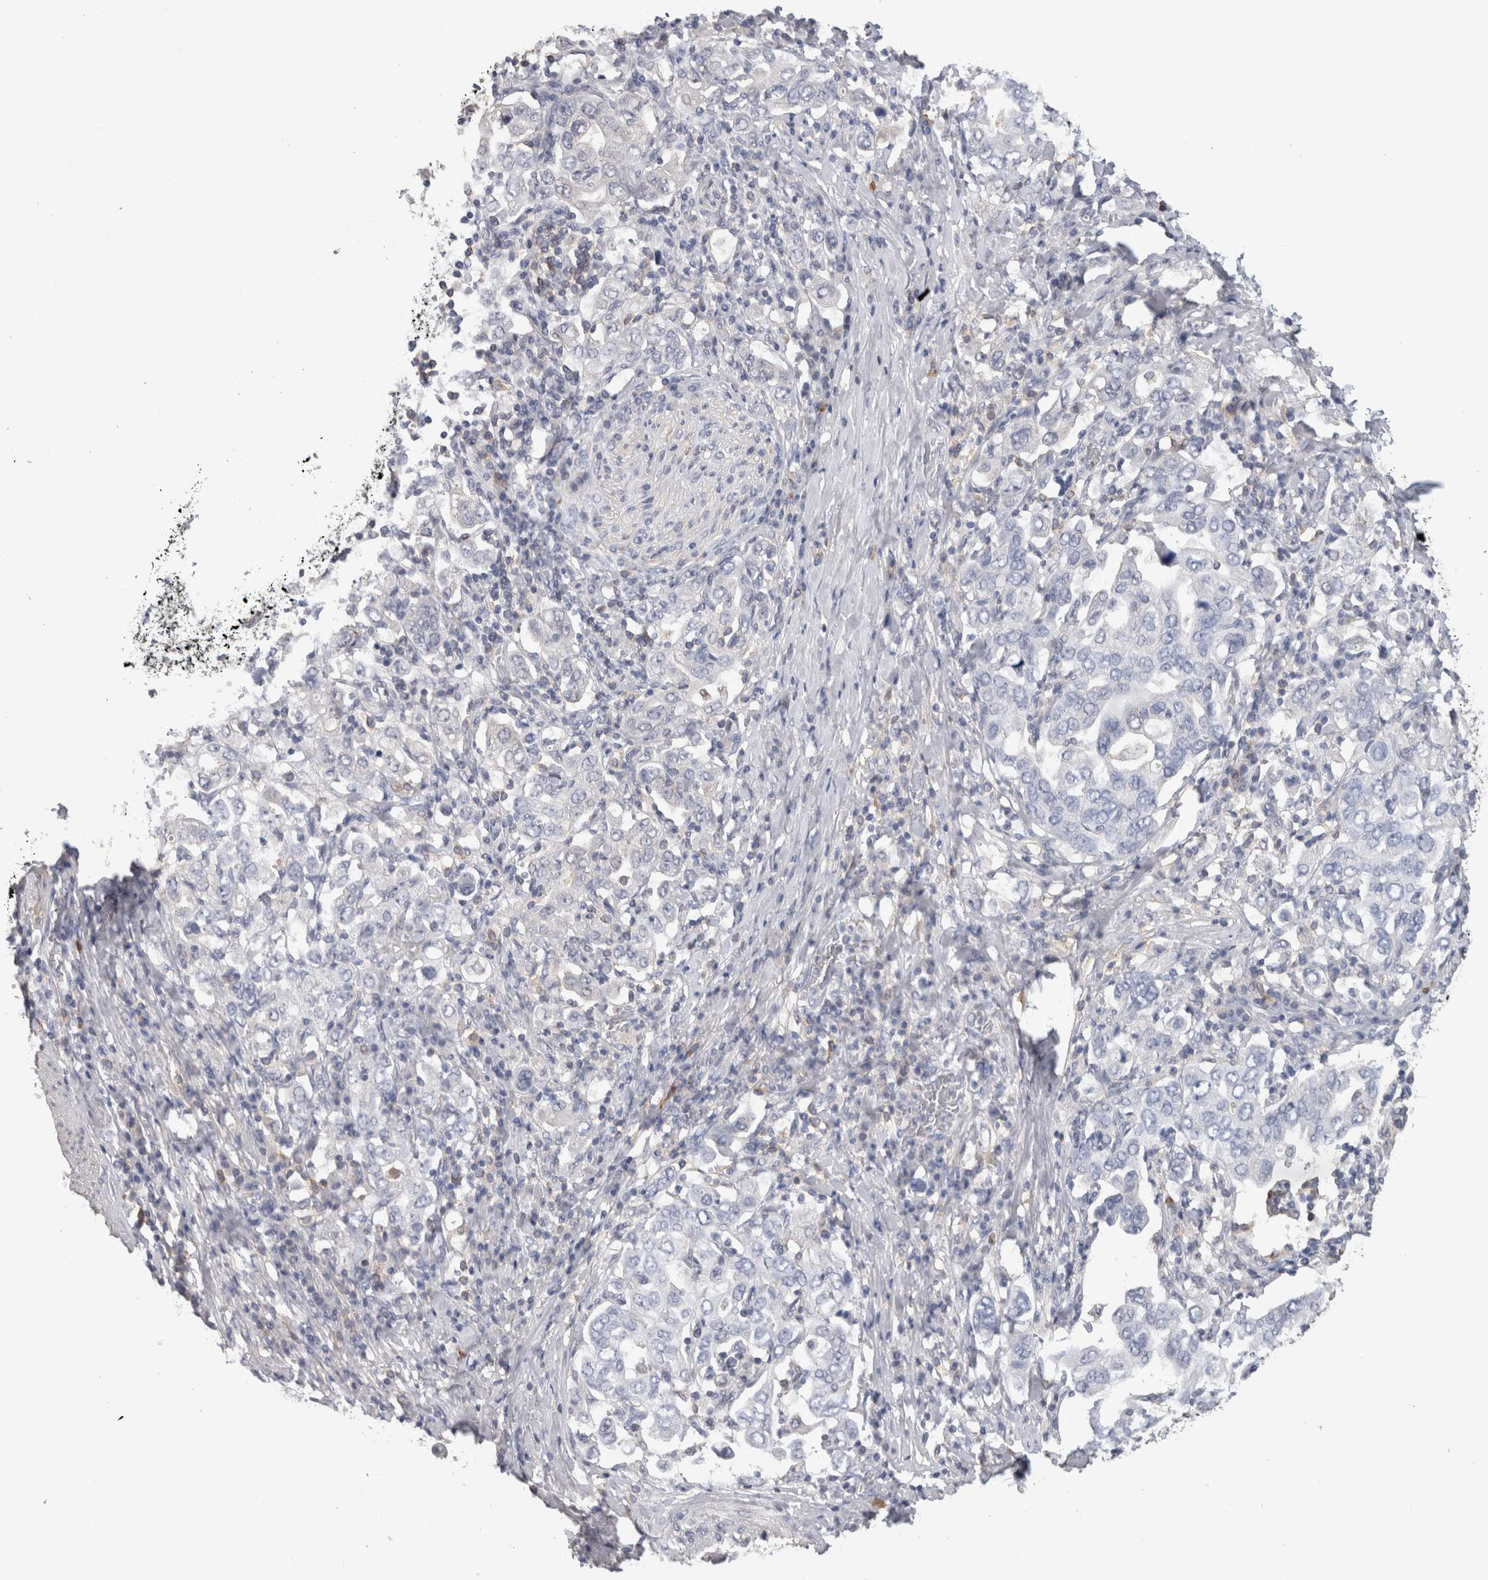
{"staining": {"intensity": "negative", "quantity": "none", "location": "none"}, "tissue": "stomach cancer", "cell_type": "Tumor cells", "image_type": "cancer", "snomed": [{"axis": "morphology", "description": "Adenocarcinoma, NOS"}, {"axis": "topography", "description": "Stomach, upper"}], "caption": "Stomach cancer was stained to show a protein in brown. There is no significant expression in tumor cells.", "gene": "SCRN1", "patient": {"sex": "male", "age": 62}}